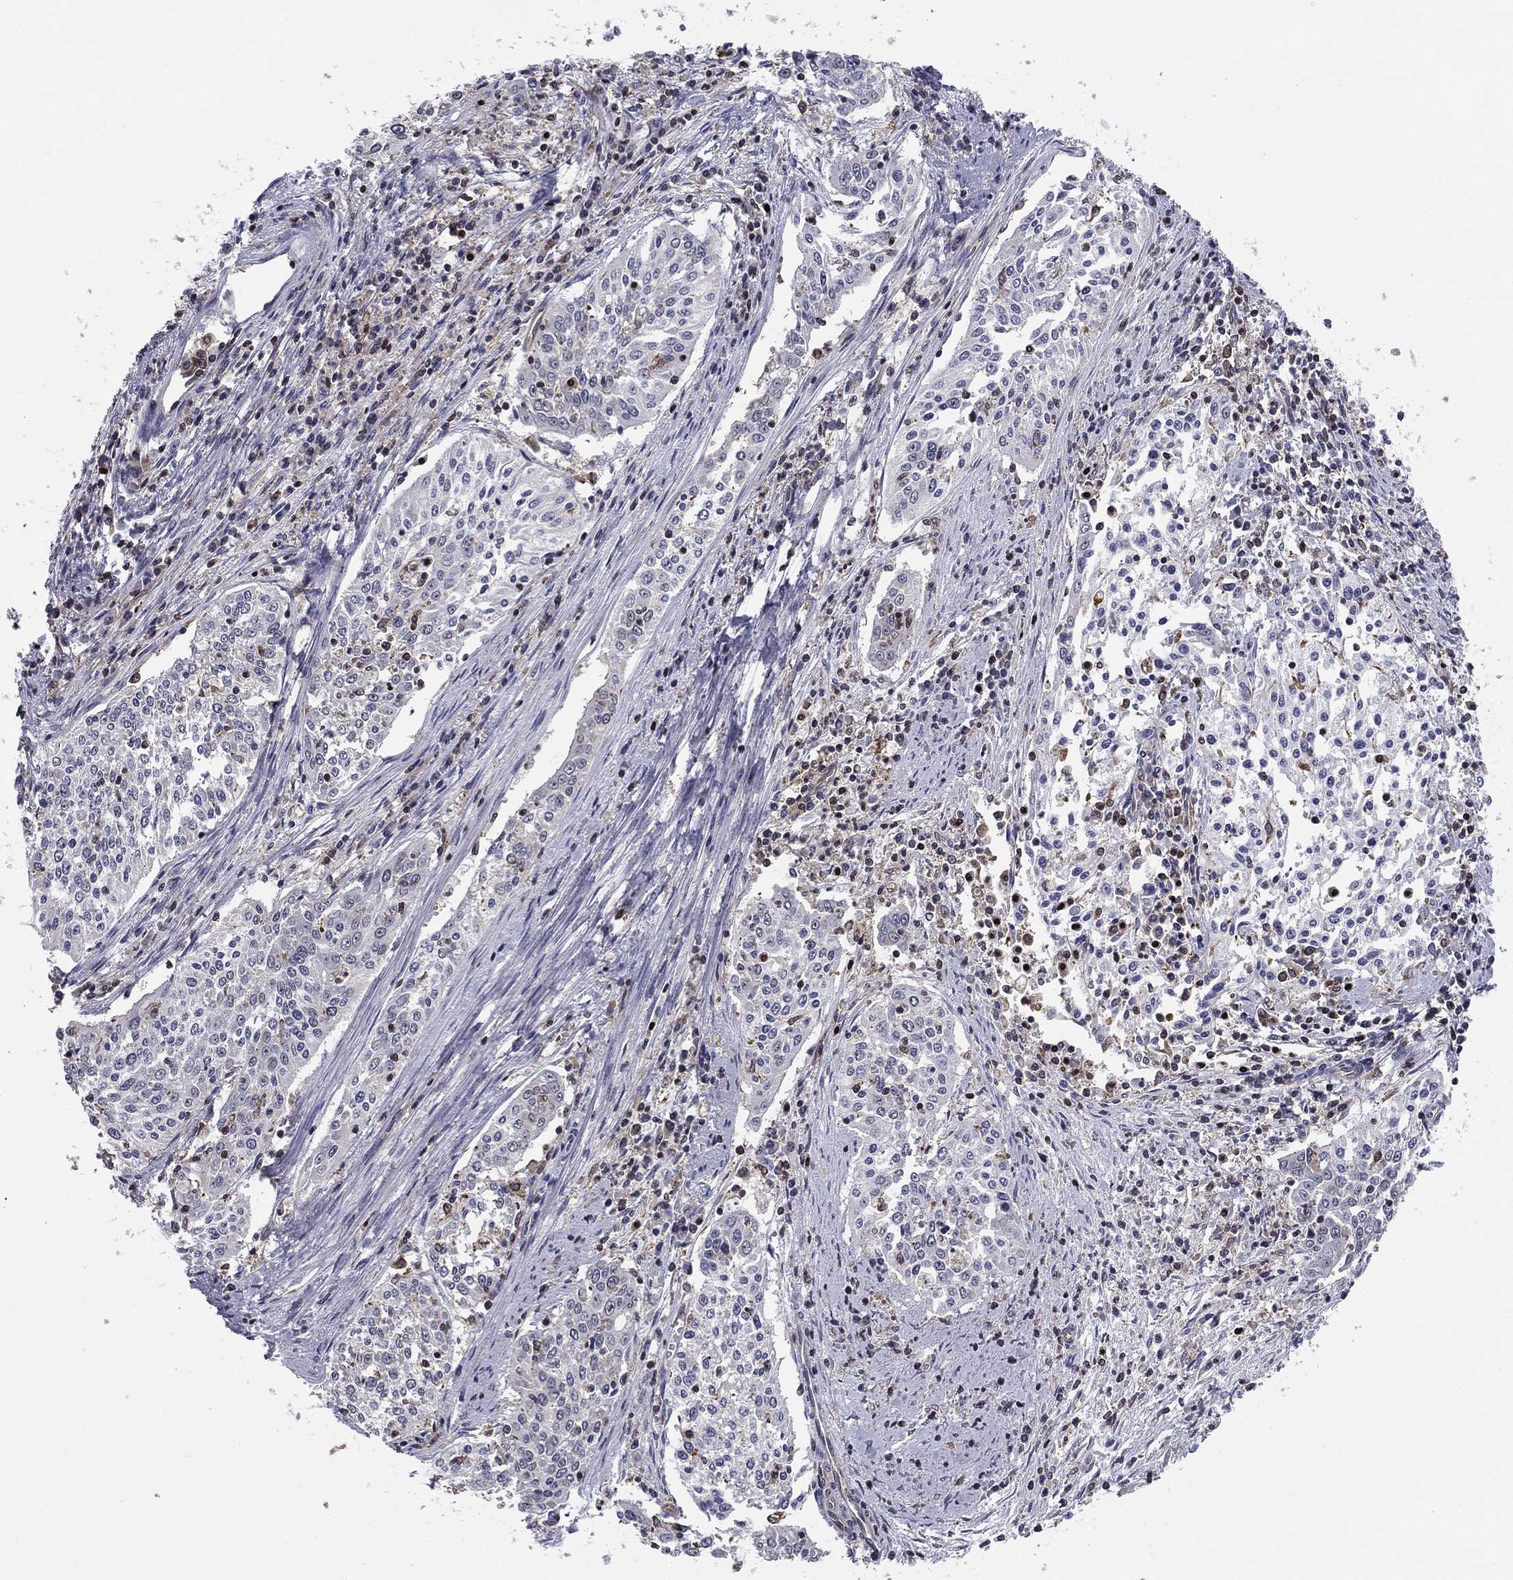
{"staining": {"intensity": "negative", "quantity": "none", "location": "none"}, "tissue": "cervical cancer", "cell_type": "Tumor cells", "image_type": "cancer", "snomed": [{"axis": "morphology", "description": "Squamous cell carcinoma, NOS"}, {"axis": "topography", "description": "Cervix"}], "caption": "IHC of human squamous cell carcinoma (cervical) exhibits no positivity in tumor cells.", "gene": "PLCB2", "patient": {"sex": "female", "age": 41}}